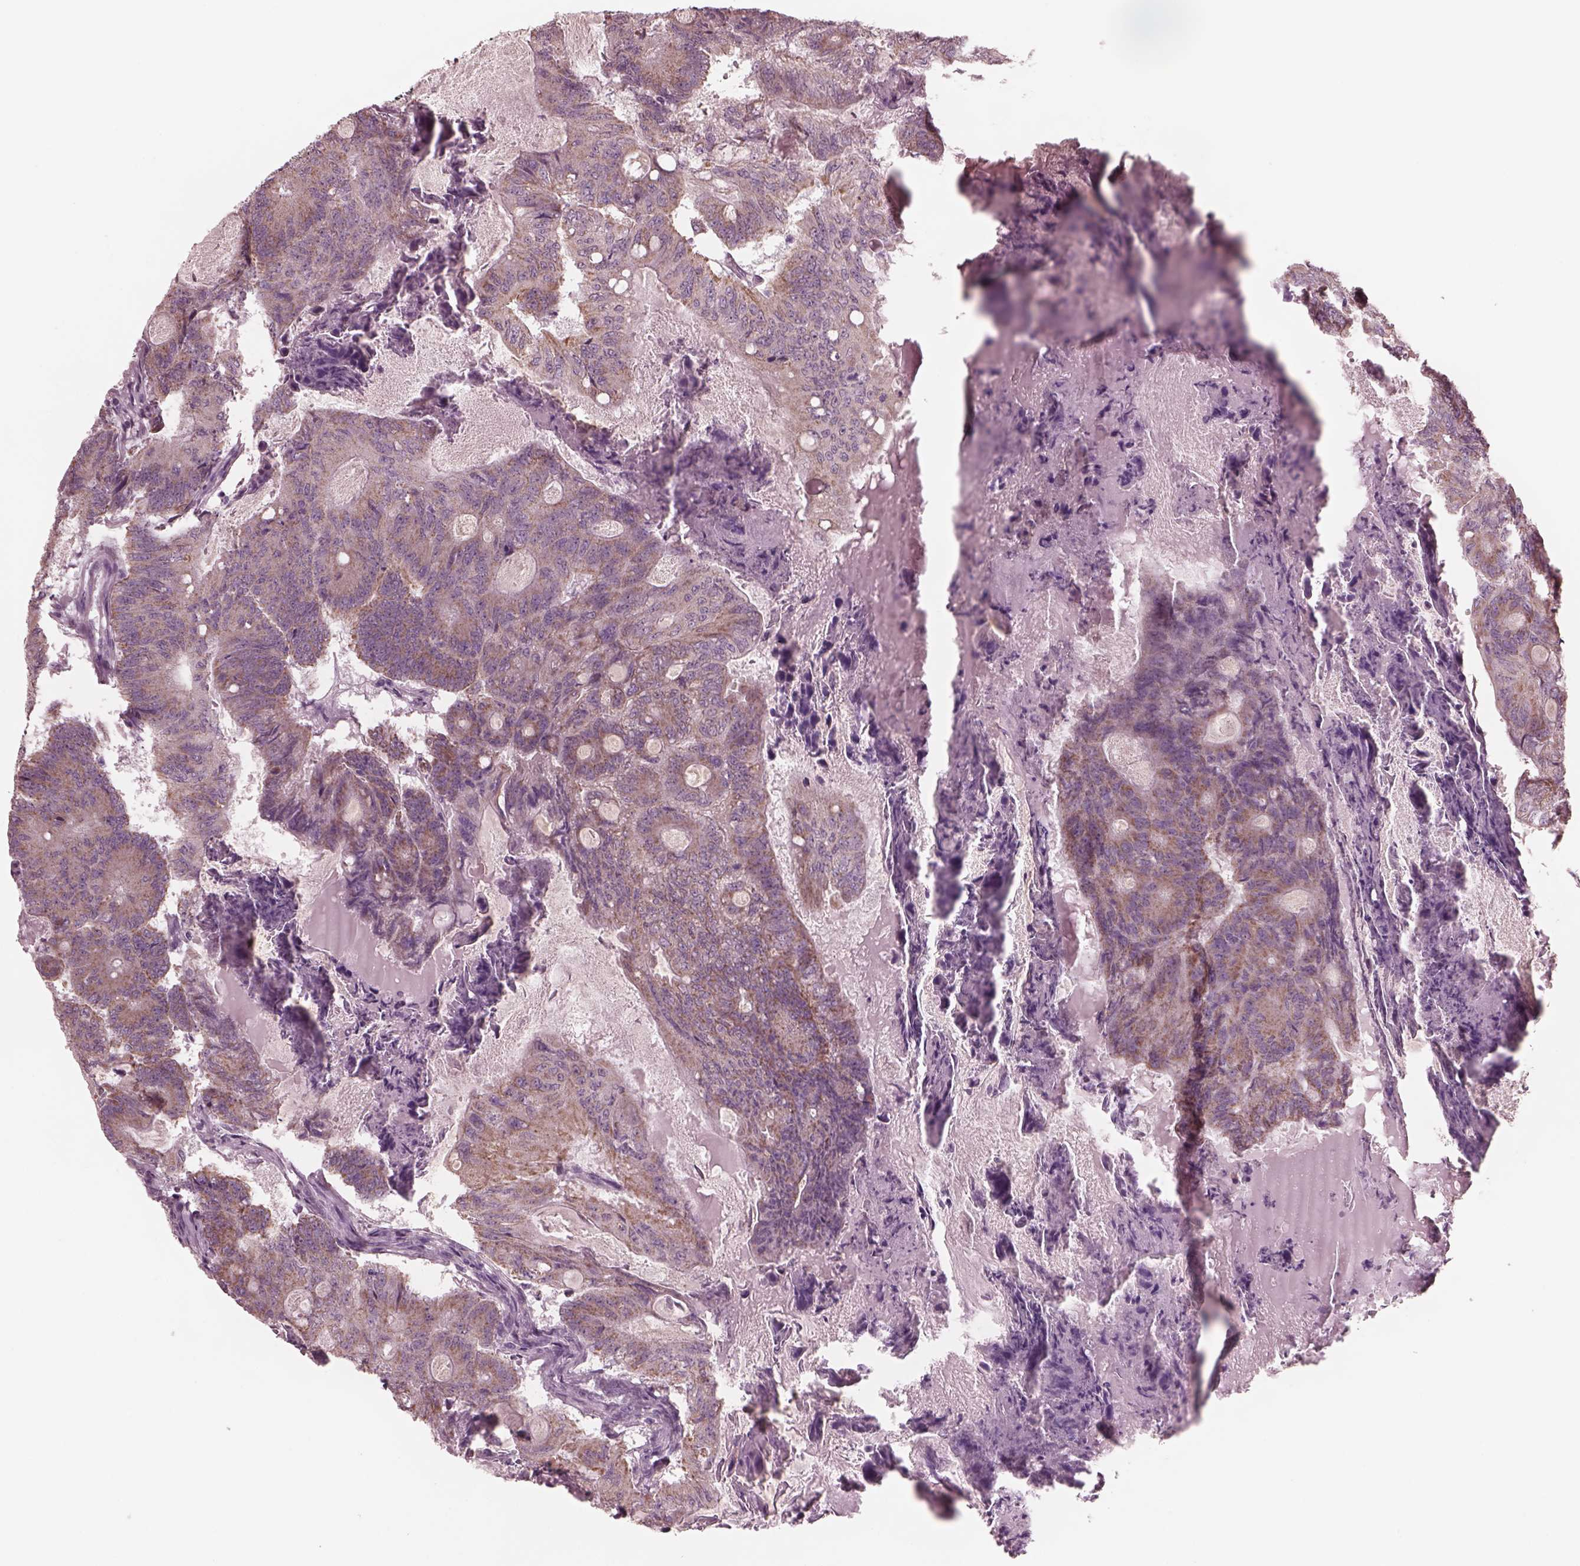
{"staining": {"intensity": "moderate", "quantity": ">75%", "location": "cytoplasmic/membranous"}, "tissue": "colorectal cancer", "cell_type": "Tumor cells", "image_type": "cancer", "snomed": [{"axis": "morphology", "description": "Adenocarcinoma, NOS"}, {"axis": "topography", "description": "Colon"}], "caption": "Moderate cytoplasmic/membranous protein staining is identified in approximately >75% of tumor cells in colorectal cancer. (DAB (3,3'-diaminobenzidine) = brown stain, brightfield microscopy at high magnification).", "gene": "CELSR3", "patient": {"sex": "female", "age": 70}}